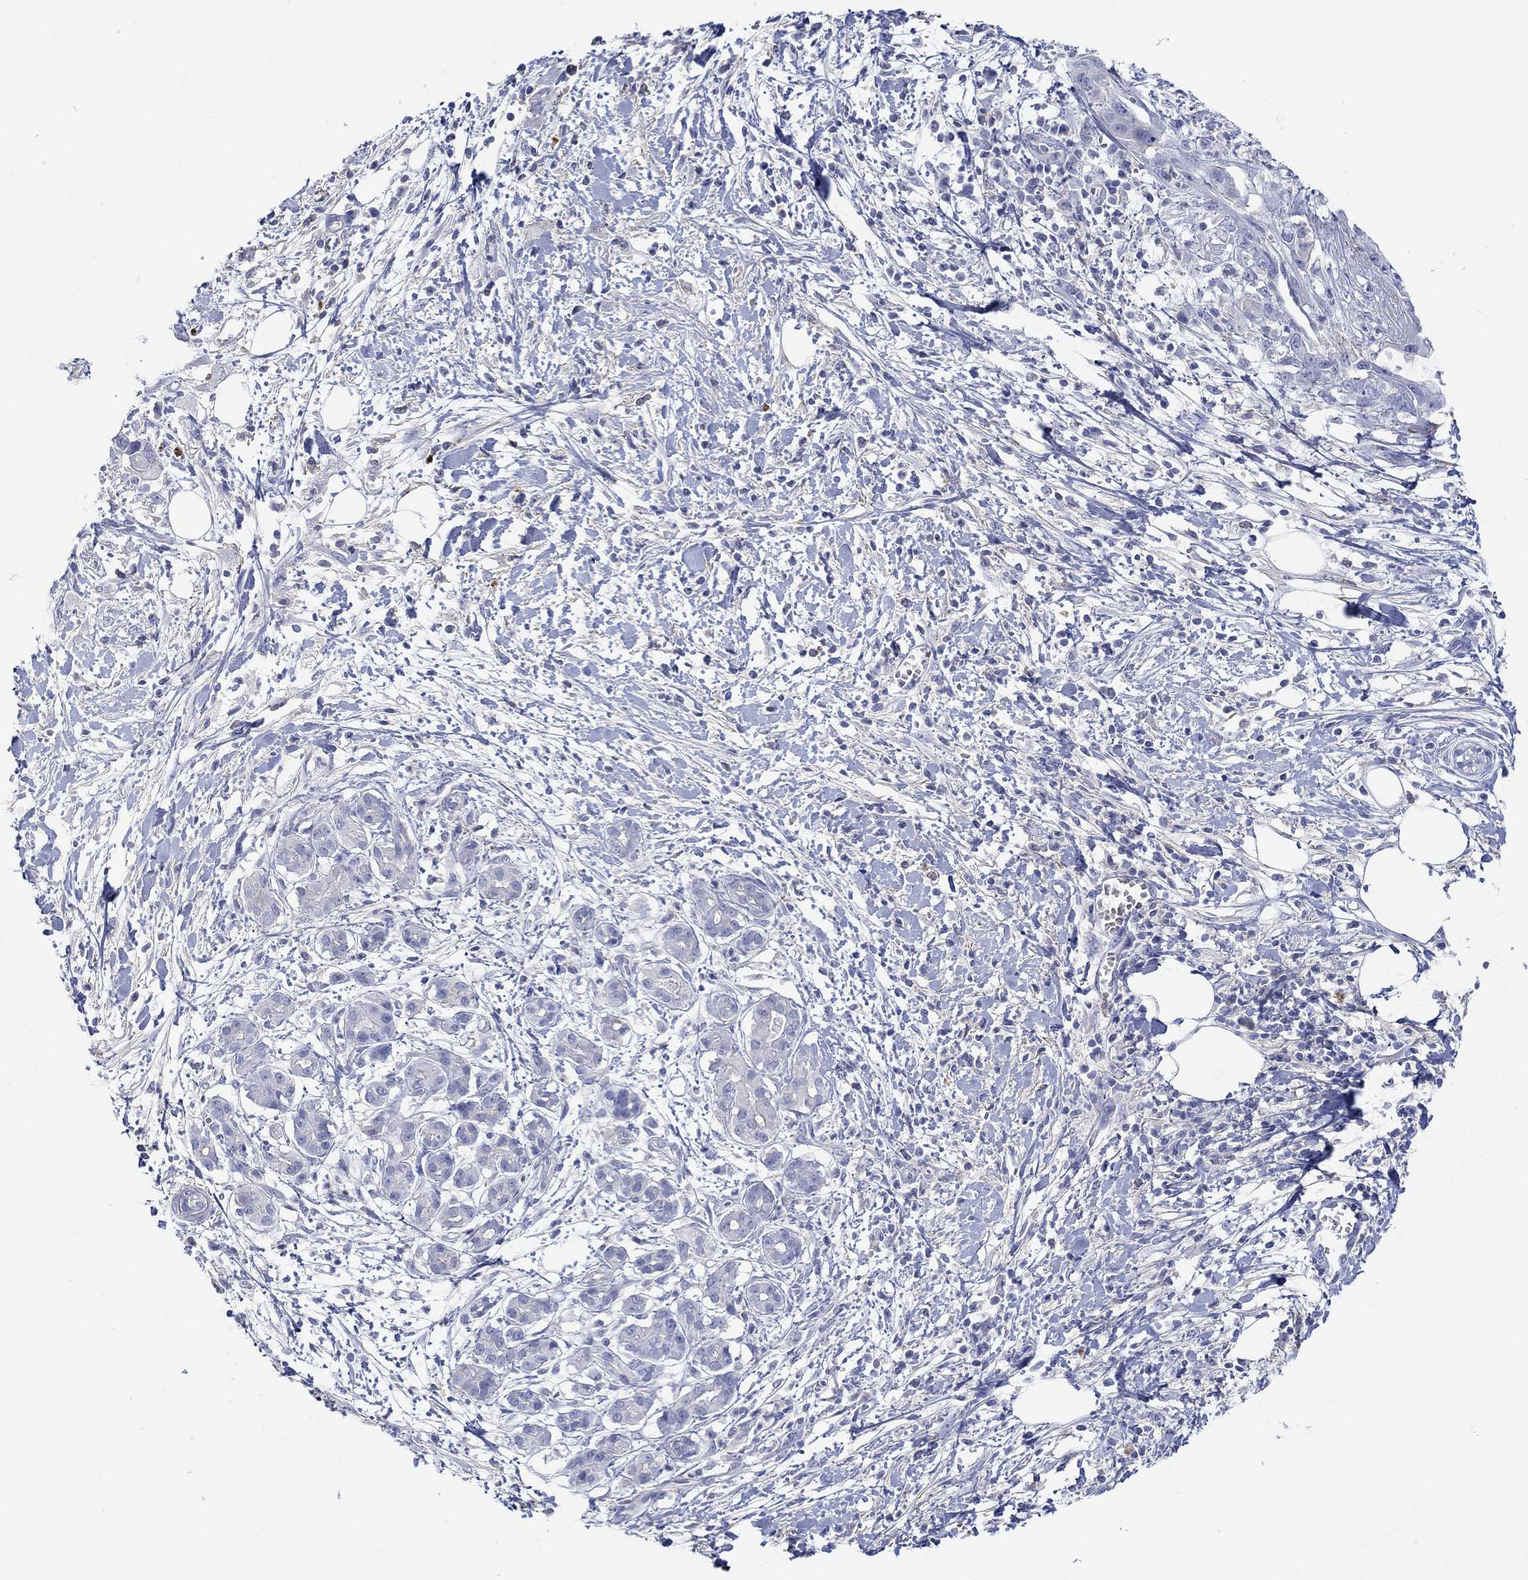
{"staining": {"intensity": "negative", "quantity": "none", "location": "none"}, "tissue": "pancreatic cancer", "cell_type": "Tumor cells", "image_type": "cancer", "snomed": [{"axis": "morphology", "description": "Adenocarcinoma, NOS"}, {"axis": "topography", "description": "Pancreas"}], "caption": "IHC of pancreatic cancer (adenocarcinoma) reveals no positivity in tumor cells. (Immunohistochemistry, brightfield microscopy, high magnification).", "gene": "PPIL6", "patient": {"sex": "male", "age": 72}}